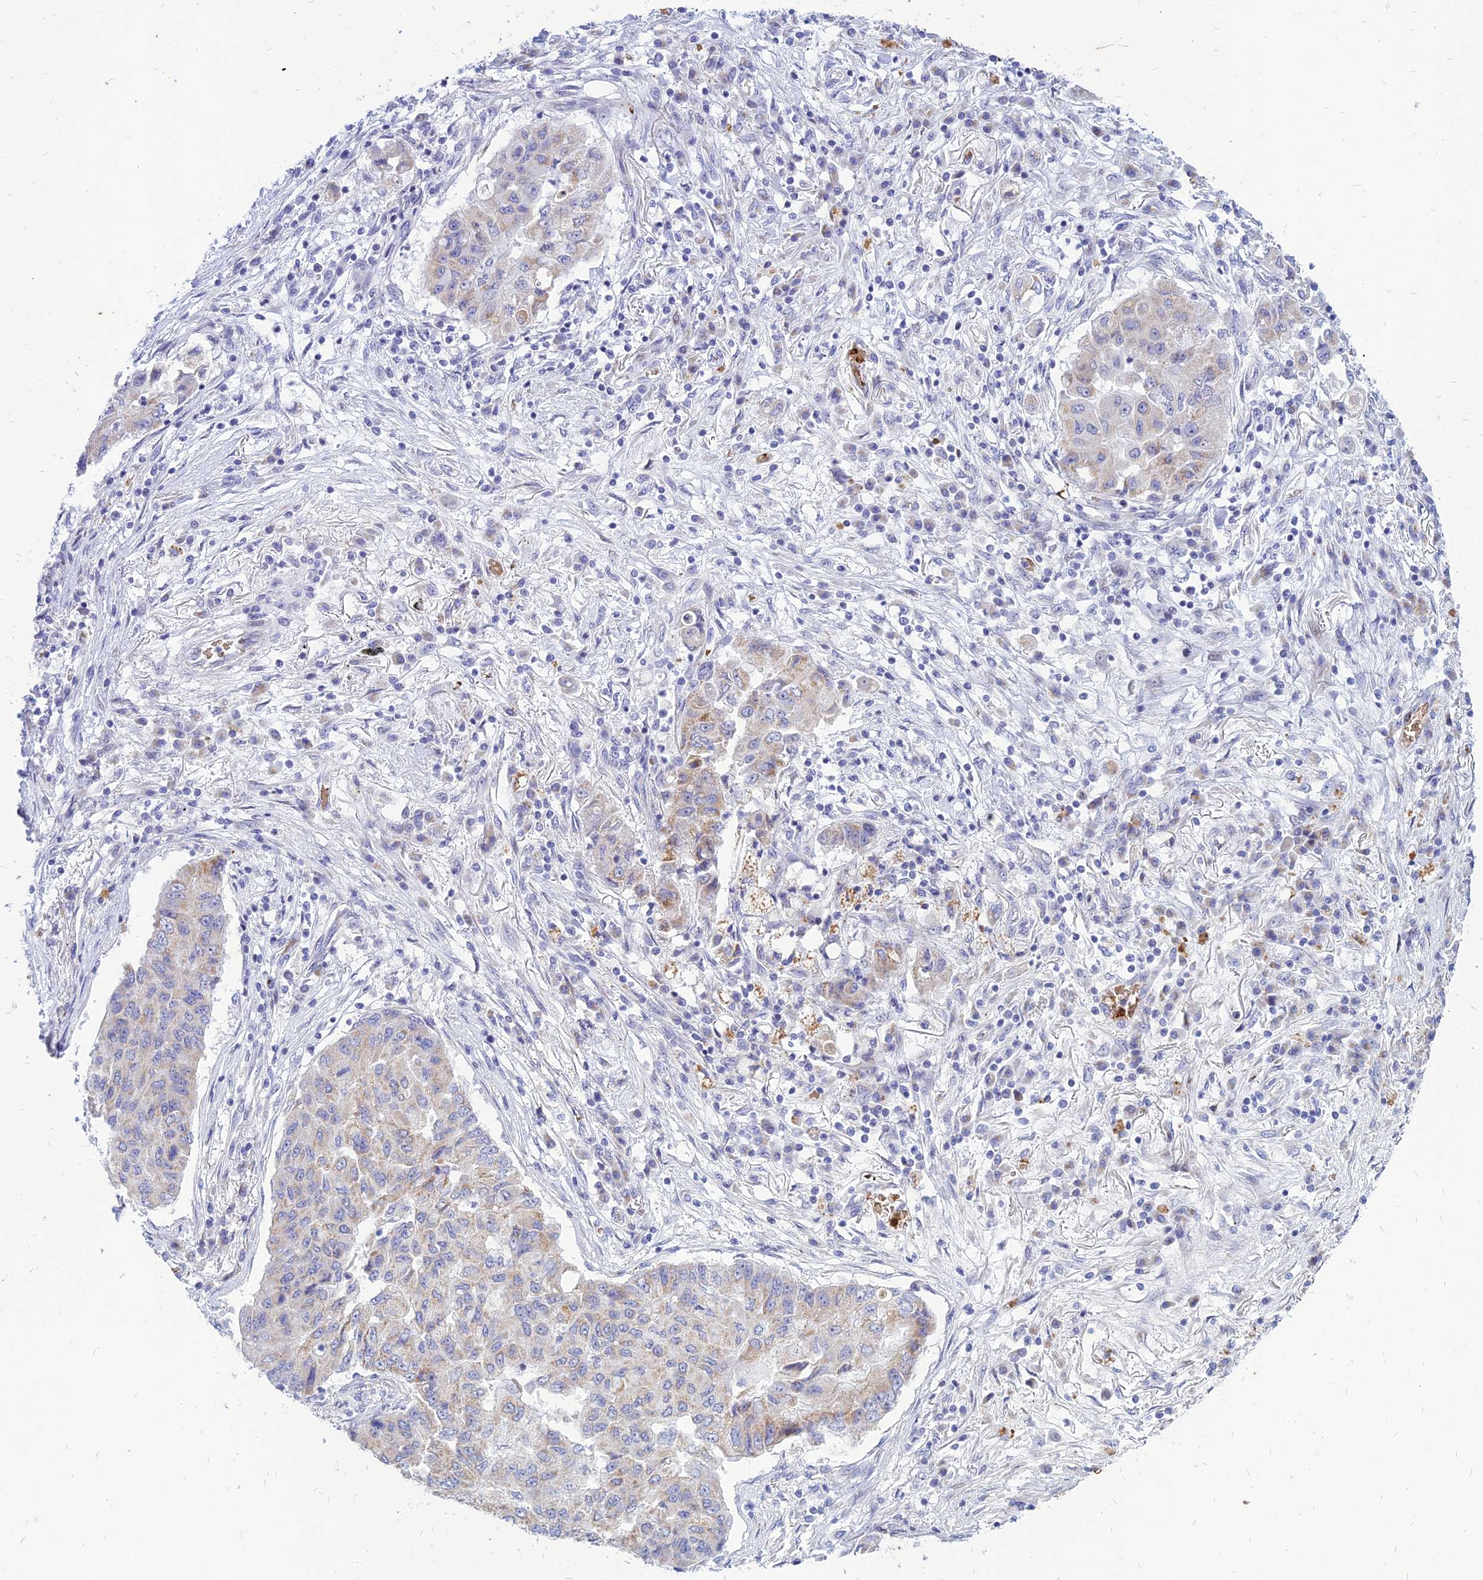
{"staining": {"intensity": "weak", "quantity": "<25%", "location": "cytoplasmic/membranous"}, "tissue": "lung cancer", "cell_type": "Tumor cells", "image_type": "cancer", "snomed": [{"axis": "morphology", "description": "Squamous cell carcinoma, NOS"}, {"axis": "topography", "description": "Lung"}], "caption": "Protein analysis of lung cancer shows no significant expression in tumor cells. Nuclei are stained in blue.", "gene": "HHAT", "patient": {"sex": "male", "age": 74}}